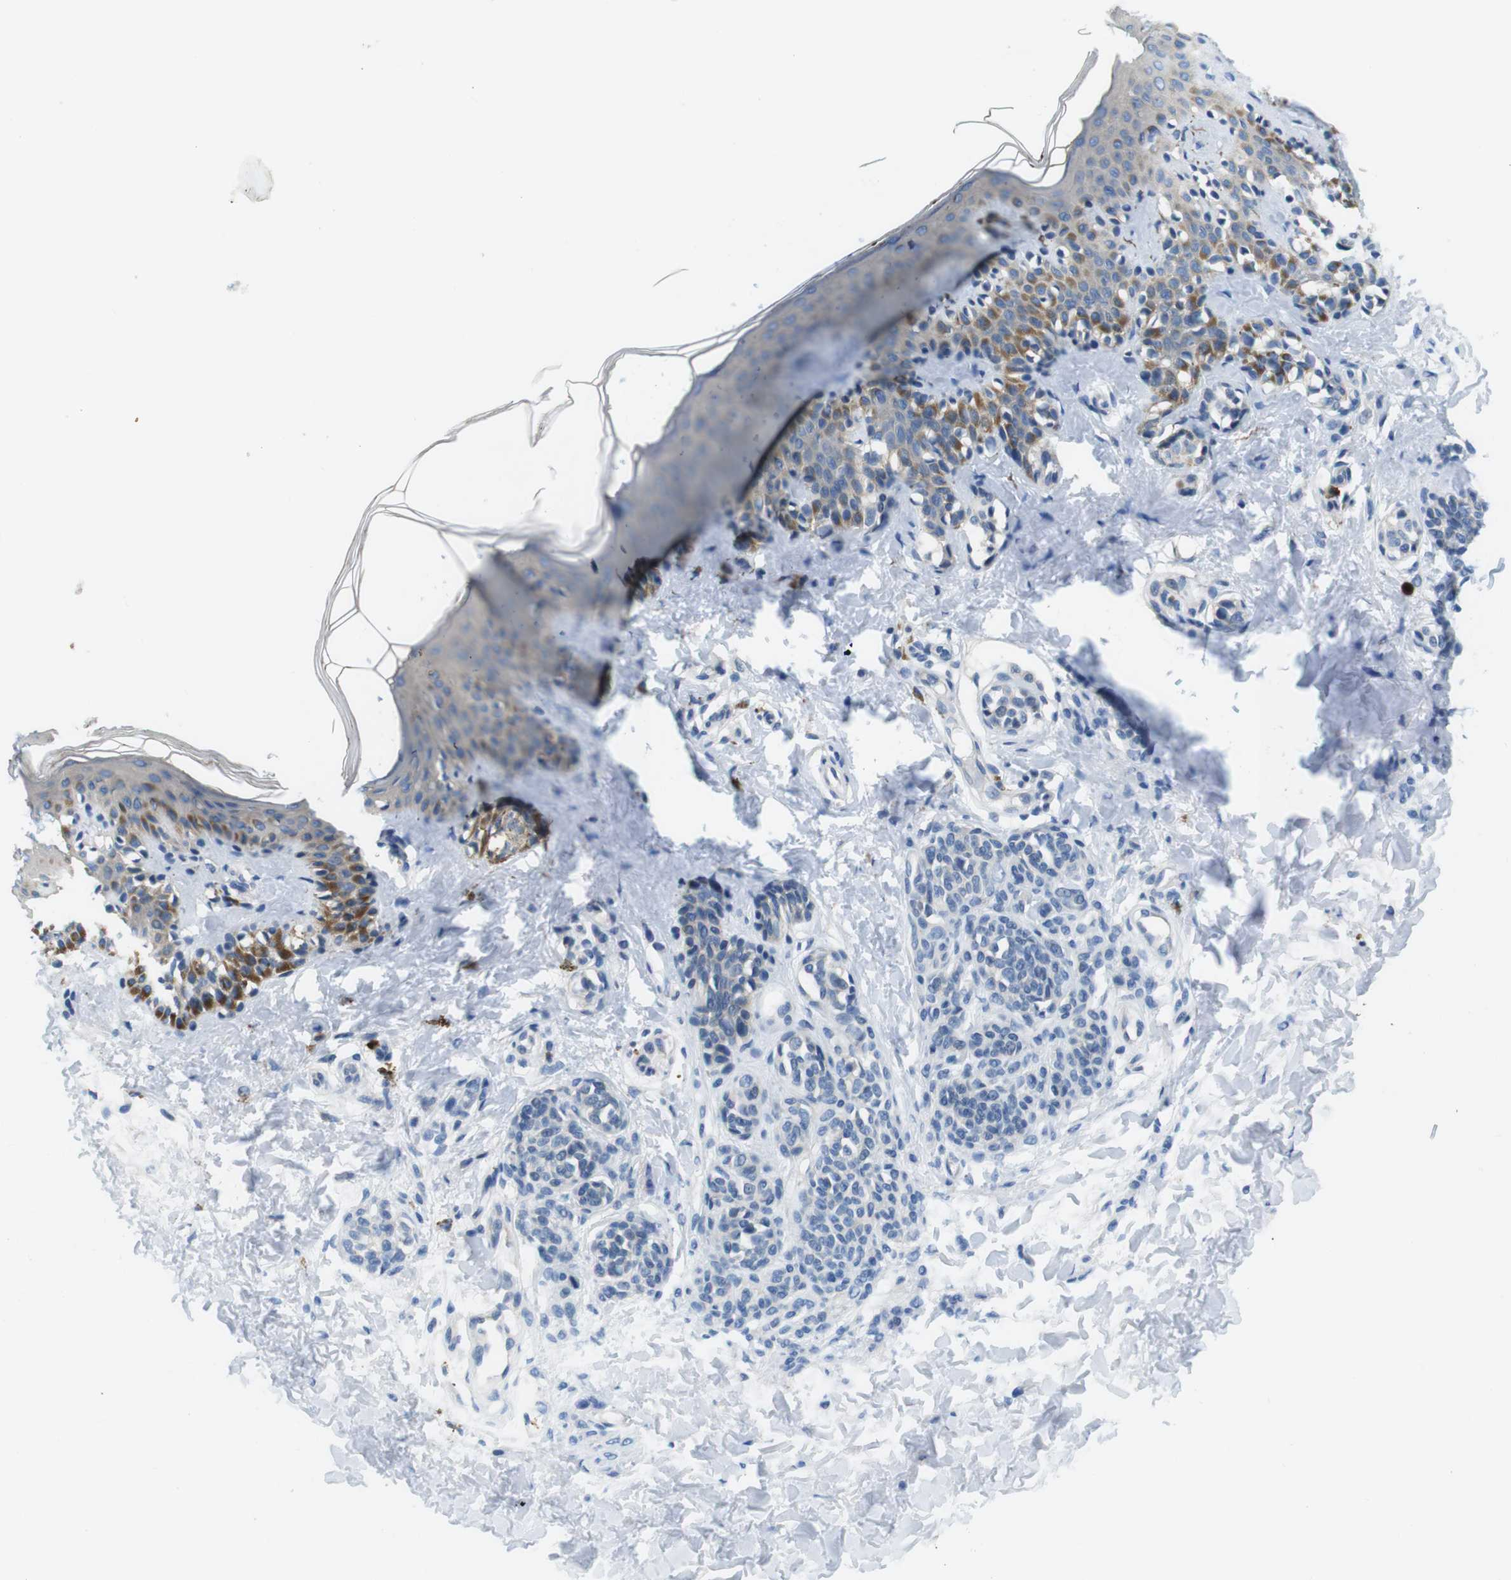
{"staining": {"intensity": "negative", "quantity": "none", "location": "none"}, "tissue": "skin", "cell_type": "Fibroblasts", "image_type": "normal", "snomed": [{"axis": "morphology", "description": "Normal tissue, NOS"}, {"axis": "topography", "description": "Skin"}], "caption": "Immunohistochemistry (IHC) histopathology image of normal skin: human skin stained with DAB demonstrates no significant protein positivity in fibroblasts.", "gene": "DENND4C", "patient": {"sex": "male", "age": 16}}